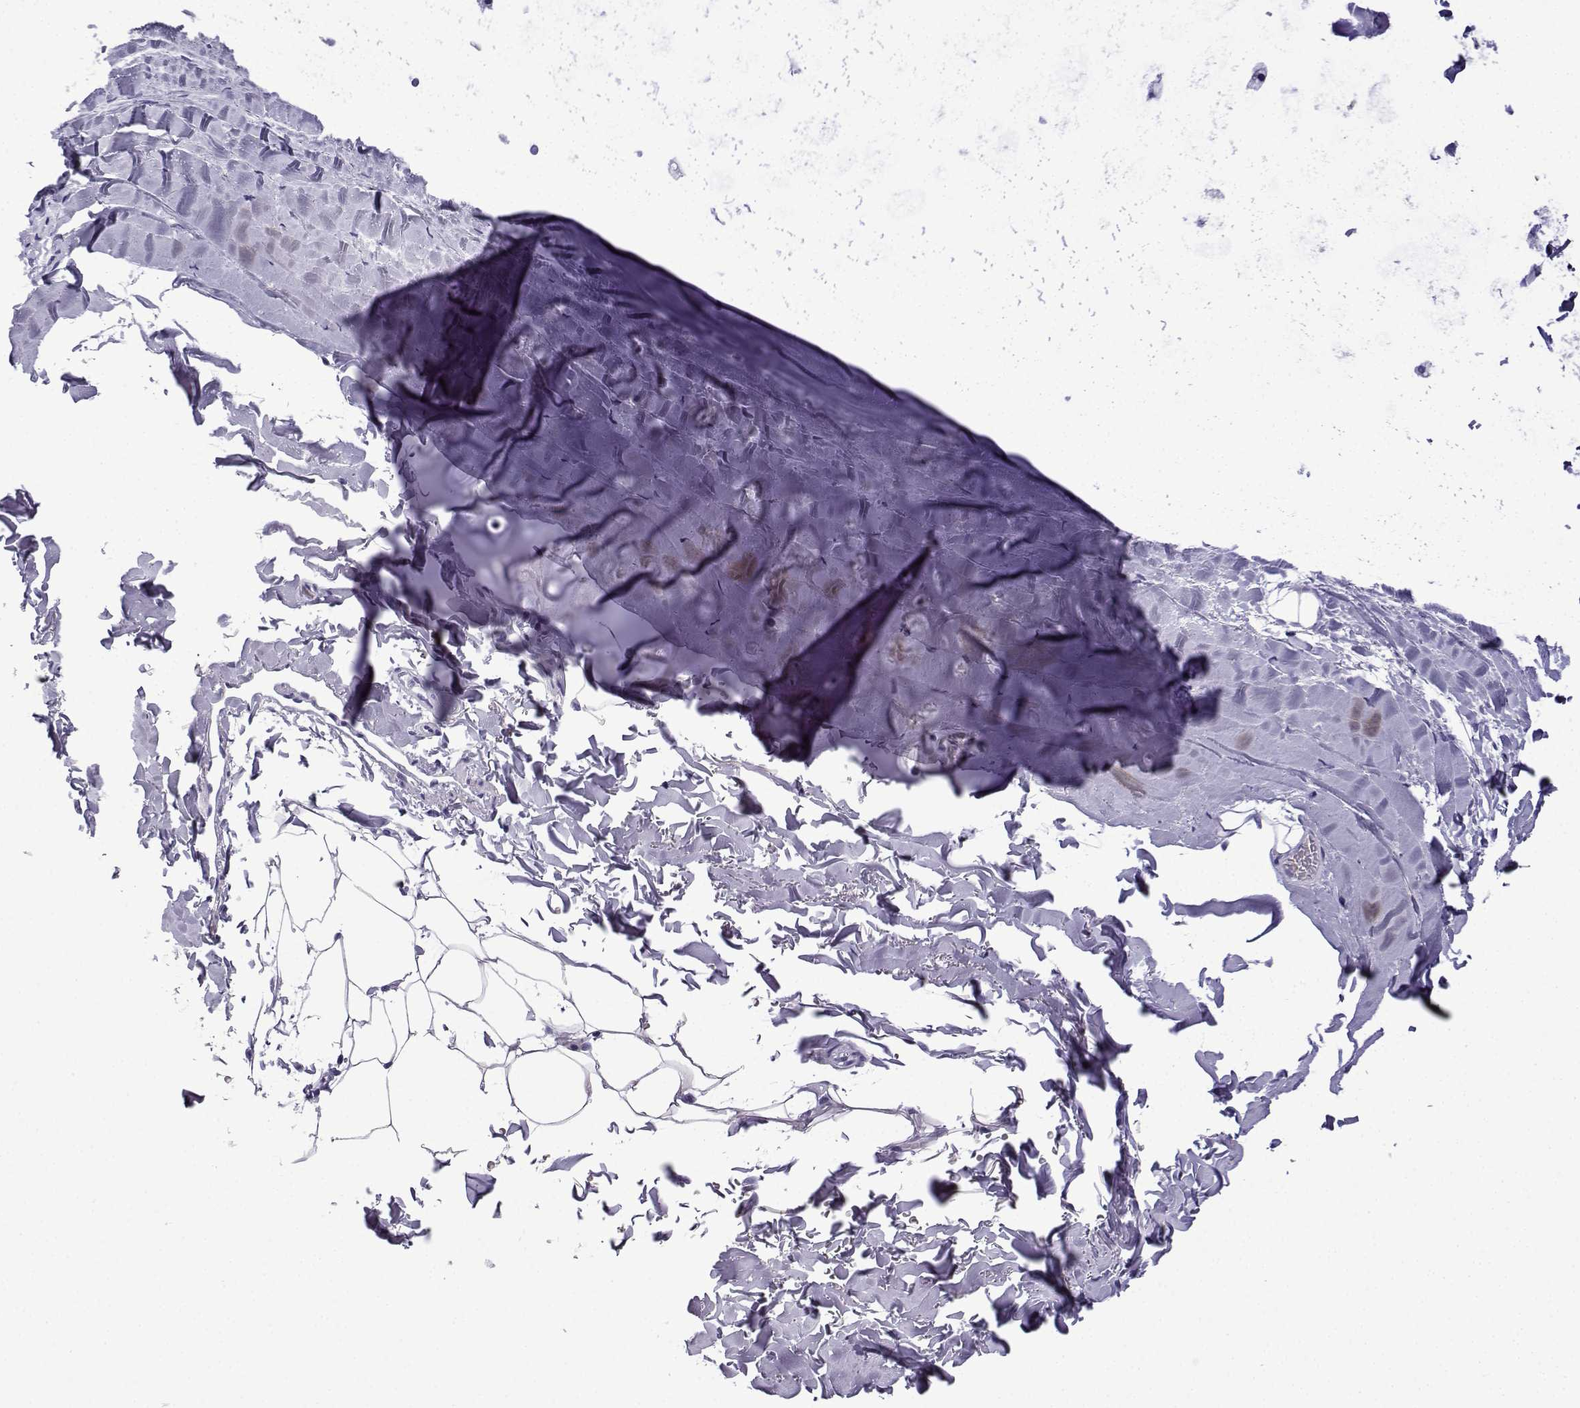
{"staining": {"intensity": "negative", "quantity": "none", "location": "none"}, "tissue": "adipose tissue", "cell_type": "Adipocytes", "image_type": "normal", "snomed": [{"axis": "morphology", "description": "Normal tissue, NOS"}, {"axis": "topography", "description": "Lymph node"}, {"axis": "topography", "description": "Bronchus"}], "caption": "Adipose tissue stained for a protein using immunohistochemistry demonstrates no staining adipocytes.", "gene": "ACRBP", "patient": {"sex": "female", "age": 70}}